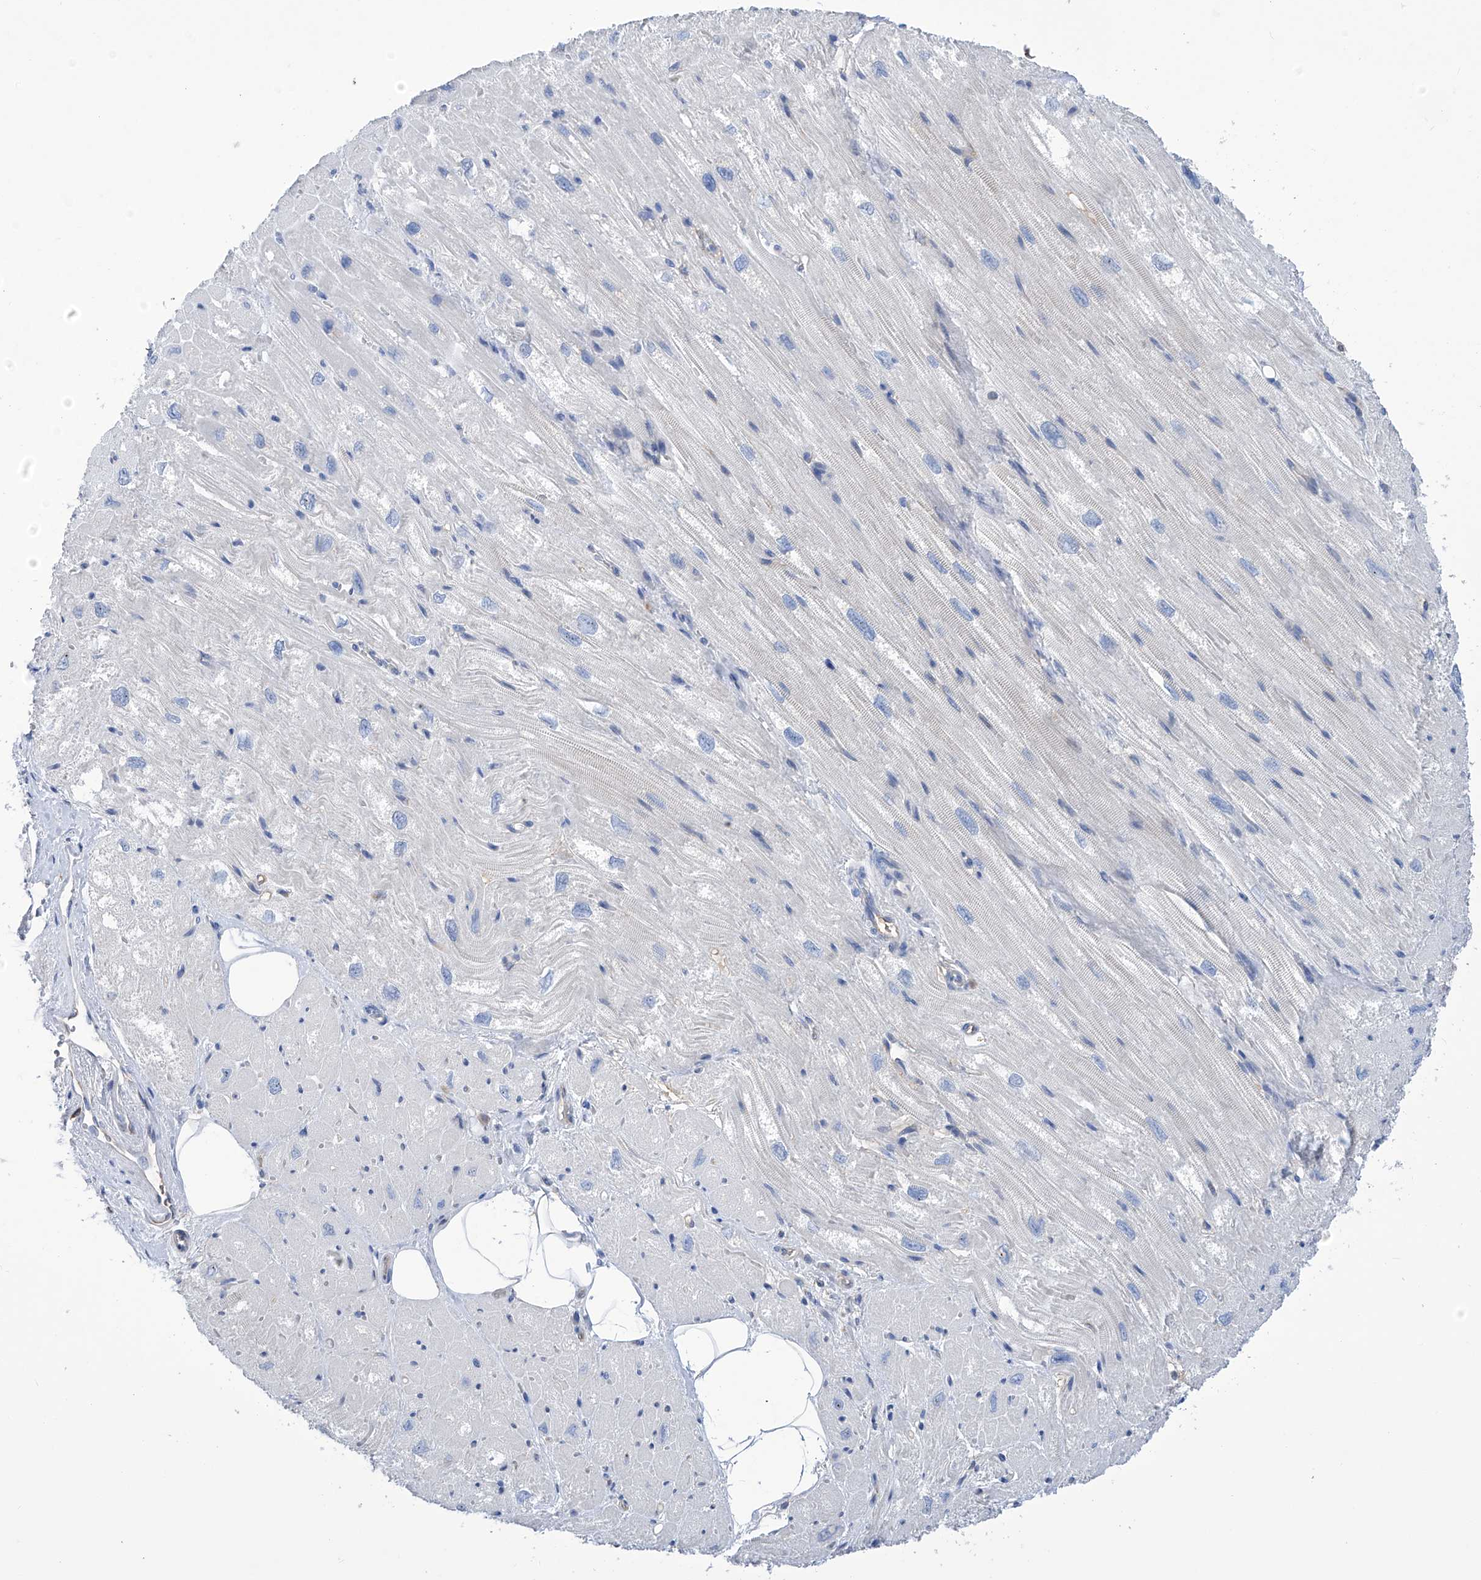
{"staining": {"intensity": "weak", "quantity": "<25%", "location": "cytoplasmic/membranous"}, "tissue": "heart muscle", "cell_type": "Cardiomyocytes", "image_type": "normal", "snomed": [{"axis": "morphology", "description": "Normal tissue, NOS"}, {"axis": "topography", "description": "Heart"}], "caption": "The micrograph shows no staining of cardiomyocytes in benign heart muscle.", "gene": "PGM3", "patient": {"sex": "male", "age": 50}}